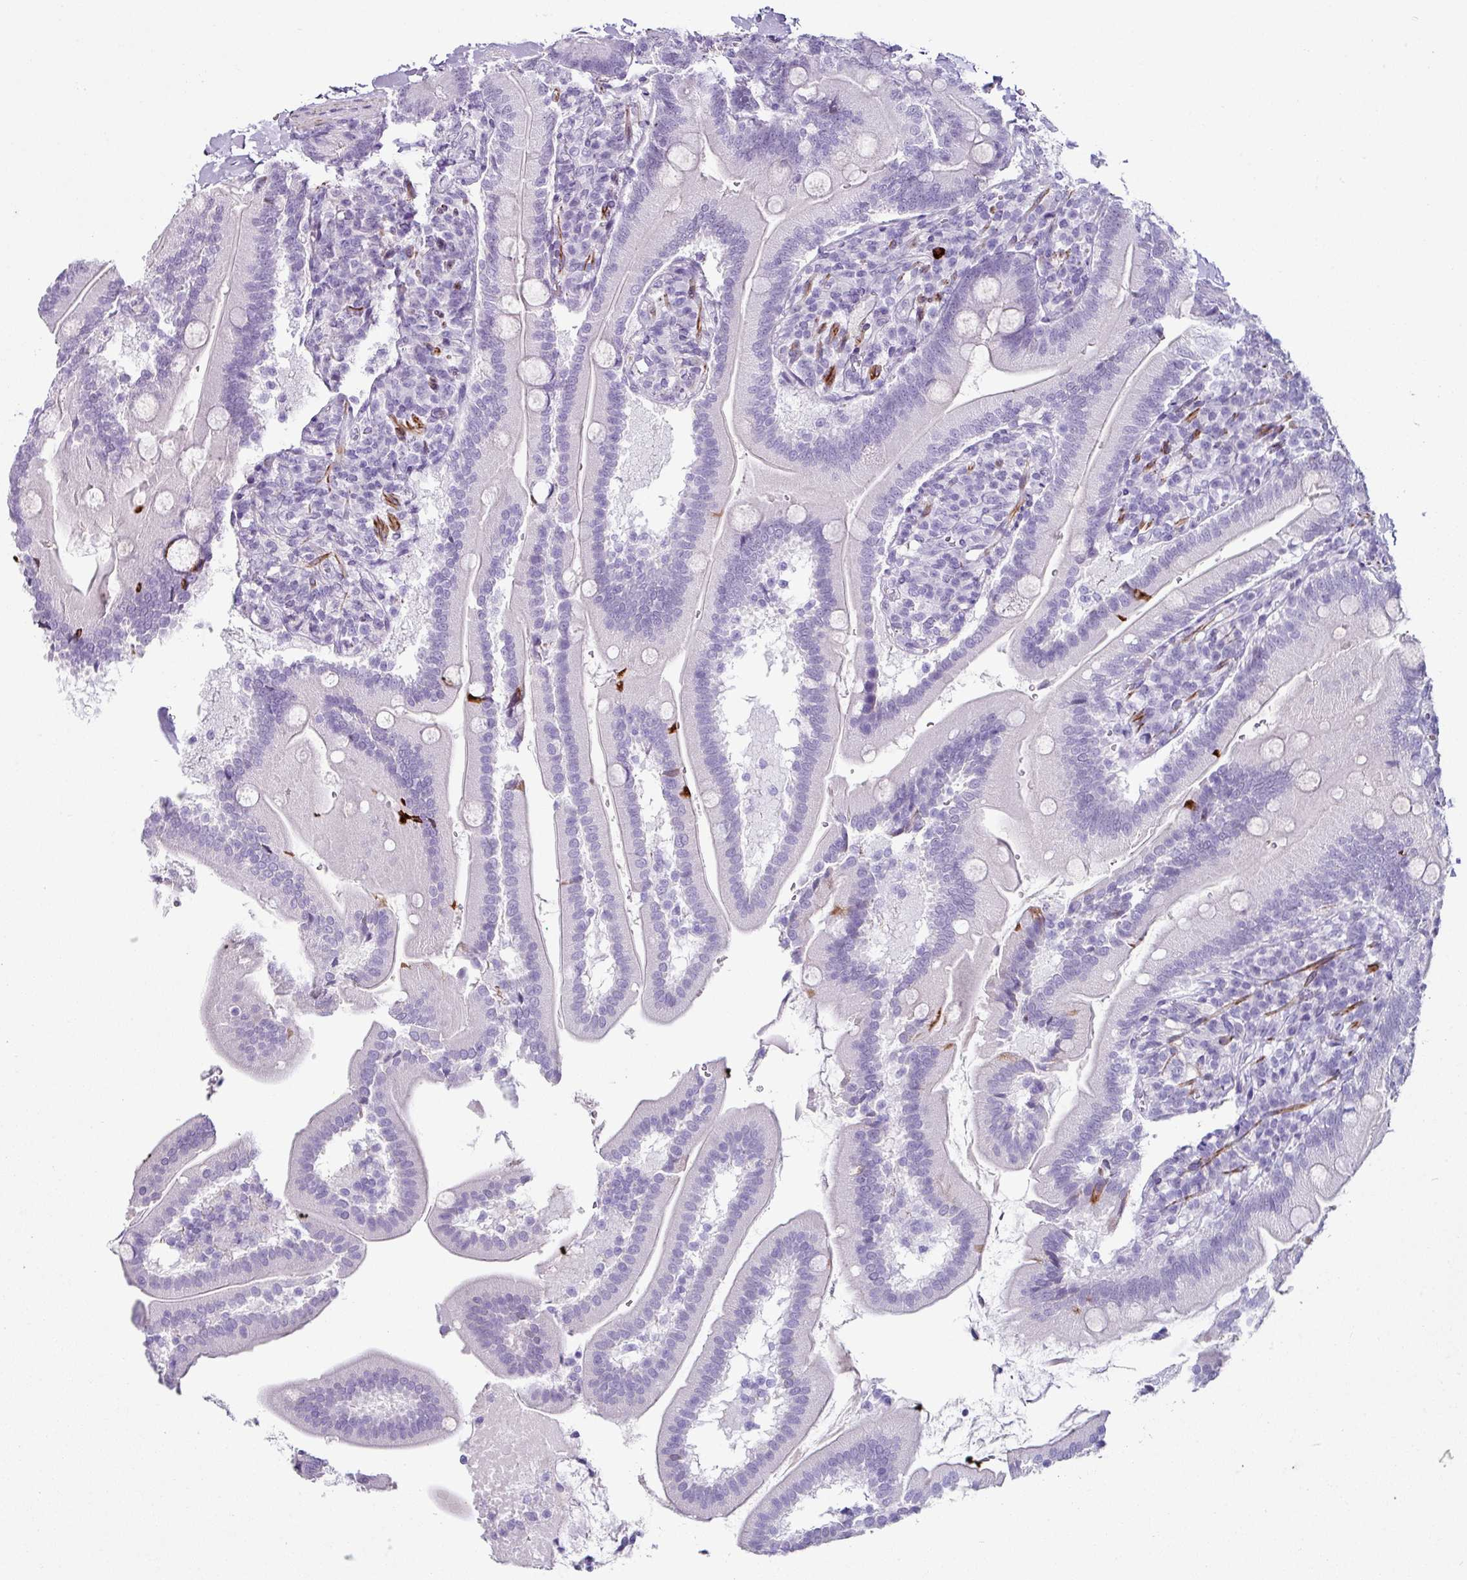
{"staining": {"intensity": "negative", "quantity": "none", "location": "none"}, "tissue": "duodenum", "cell_type": "Glandular cells", "image_type": "normal", "snomed": [{"axis": "morphology", "description": "Normal tissue, NOS"}, {"axis": "topography", "description": "Duodenum"}], "caption": "An immunohistochemistry micrograph of normal duodenum is shown. There is no staining in glandular cells of duodenum. (DAB immunohistochemistry (IHC) with hematoxylin counter stain).", "gene": "TRA2A", "patient": {"sex": "female", "age": 67}}